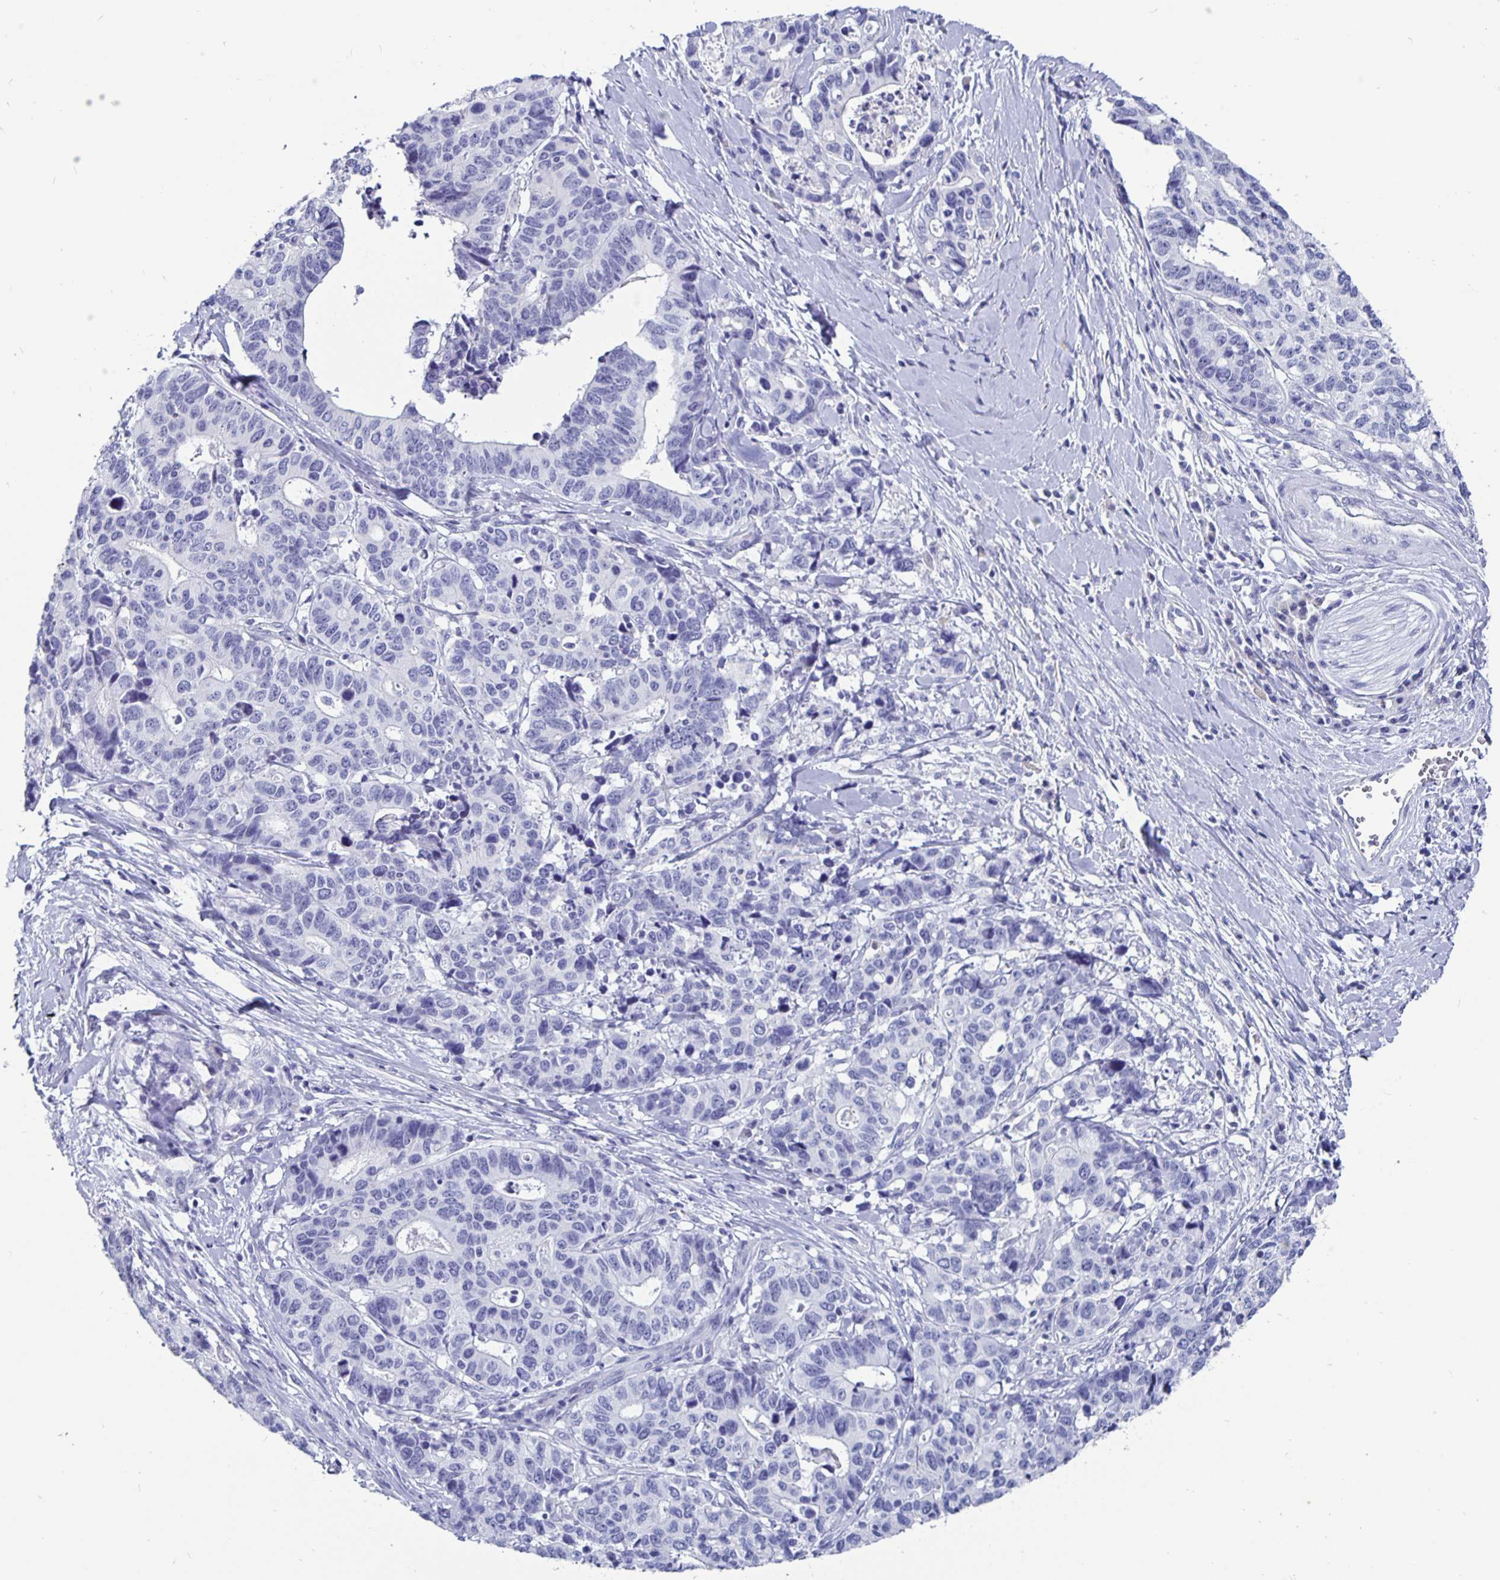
{"staining": {"intensity": "negative", "quantity": "none", "location": "none"}, "tissue": "stomach cancer", "cell_type": "Tumor cells", "image_type": "cancer", "snomed": [{"axis": "morphology", "description": "Adenocarcinoma, NOS"}, {"axis": "topography", "description": "Stomach, upper"}], "caption": "There is no significant staining in tumor cells of stomach cancer.", "gene": "ODF3B", "patient": {"sex": "female", "age": 67}}